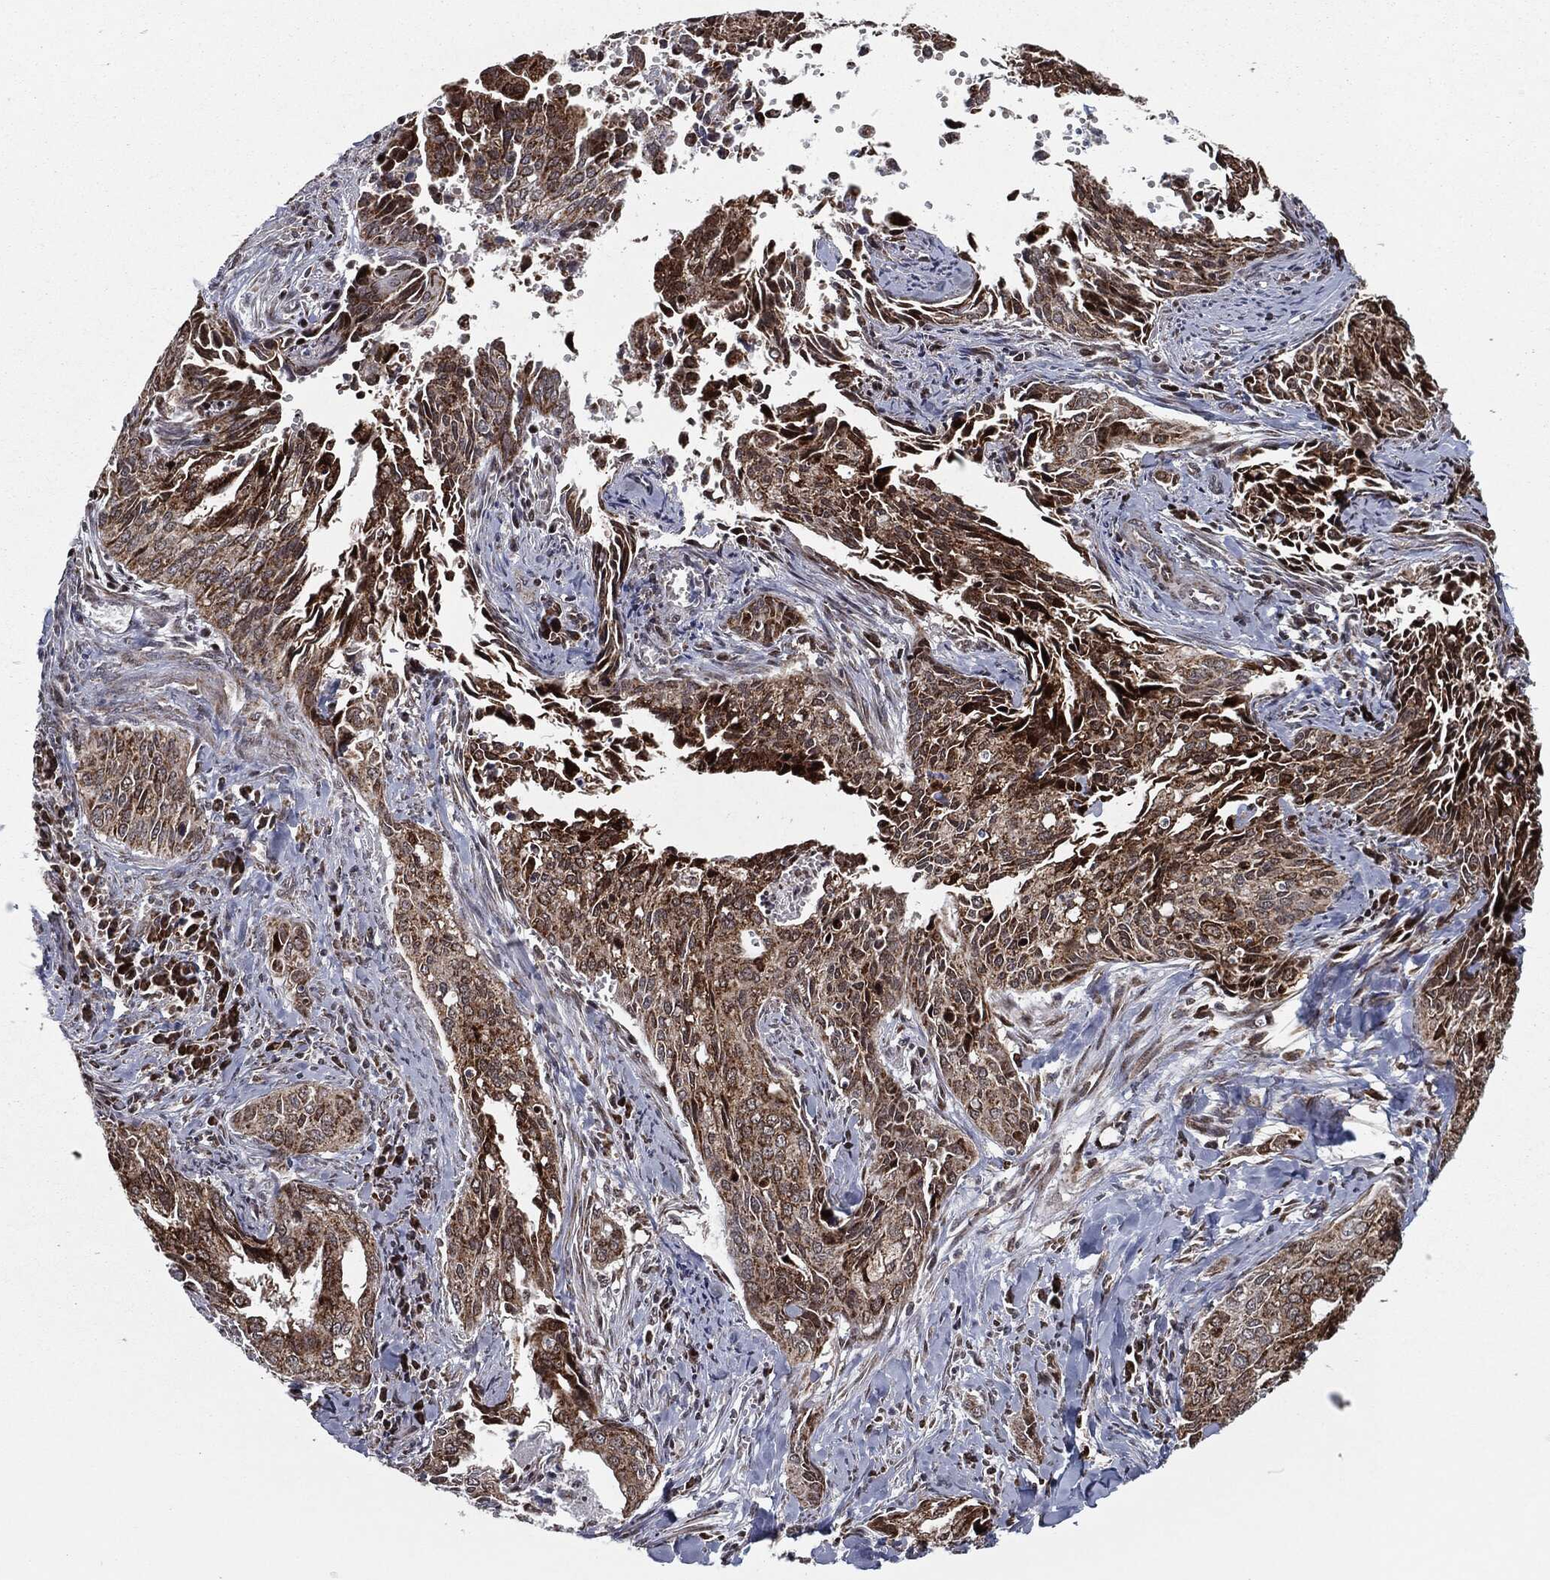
{"staining": {"intensity": "strong", "quantity": ">75%", "location": "cytoplasmic/membranous"}, "tissue": "cervical cancer", "cell_type": "Tumor cells", "image_type": "cancer", "snomed": [{"axis": "morphology", "description": "Squamous cell carcinoma, NOS"}, {"axis": "topography", "description": "Cervix"}], "caption": "Protein expression analysis of cervical cancer exhibits strong cytoplasmic/membranous staining in approximately >75% of tumor cells.", "gene": "CHCHD2", "patient": {"sex": "female", "age": 29}}